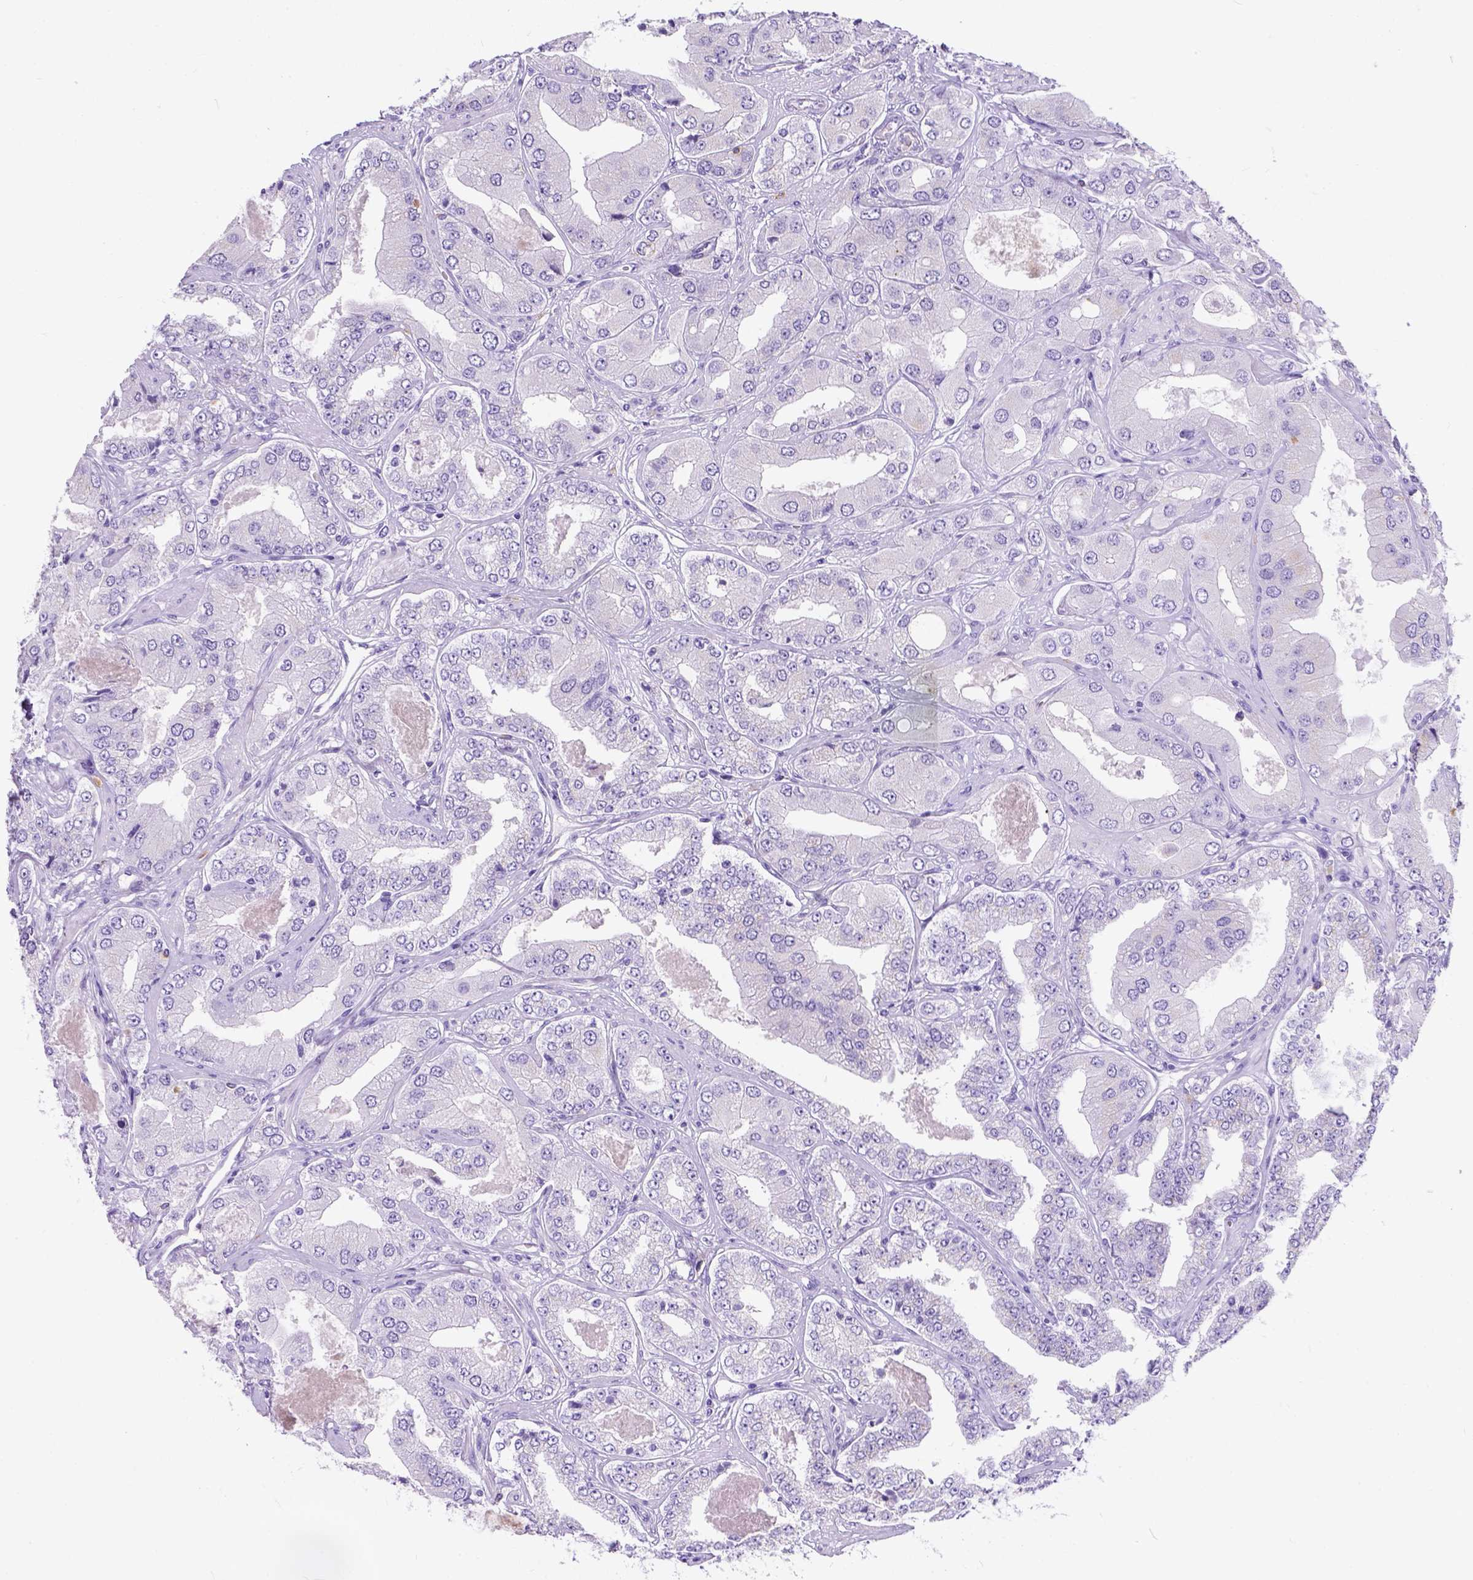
{"staining": {"intensity": "negative", "quantity": "none", "location": "none"}, "tissue": "prostate cancer", "cell_type": "Tumor cells", "image_type": "cancer", "snomed": [{"axis": "morphology", "description": "Adenocarcinoma, Low grade"}, {"axis": "topography", "description": "Prostate"}], "caption": "Immunohistochemistry micrograph of neoplastic tissue: prostate cancer (low-grade adenocarcinoma) stained with DAB displays no significant protein expression in tumor cells.", "gene": "PHF7", "patient": {"sex": "male", "age": 60}}